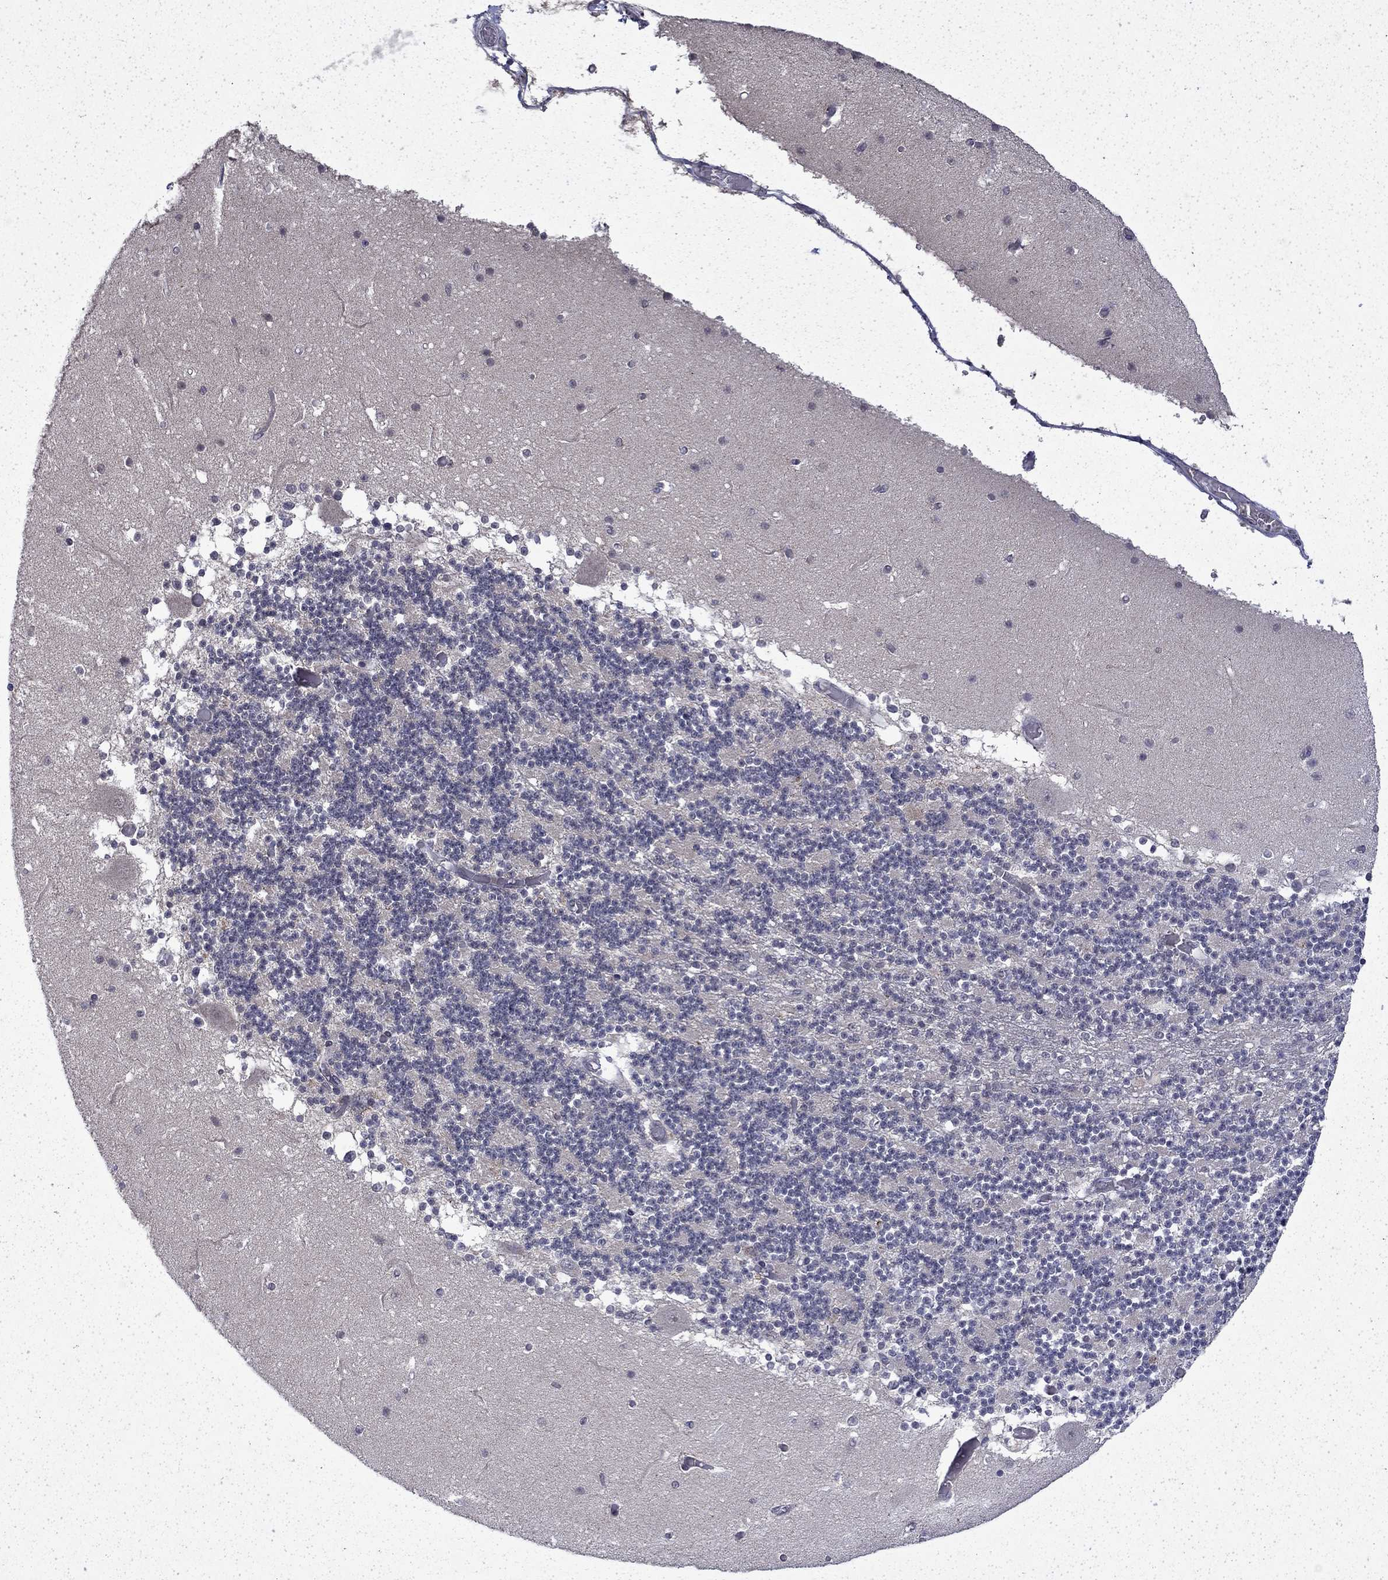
{"staining": {"intensity": "negative", "quantity": "none", "location": "none"}, "tissue": "cerebellum", "cell_type": "Cells in granular layer", "image_type": "normal", "snomed": [{"axis": "morphology", "description": "Normal tissue, NOS"}, {"axis": "topography", "description": "Cerebellum"}], "caption": "This is a histopathology image of IHC staining of unremarkable cerebellum, which shows no positivity in cells in granular layer.", "gene": "CHAT", "patient": {"sex": "female", "age": 28}}